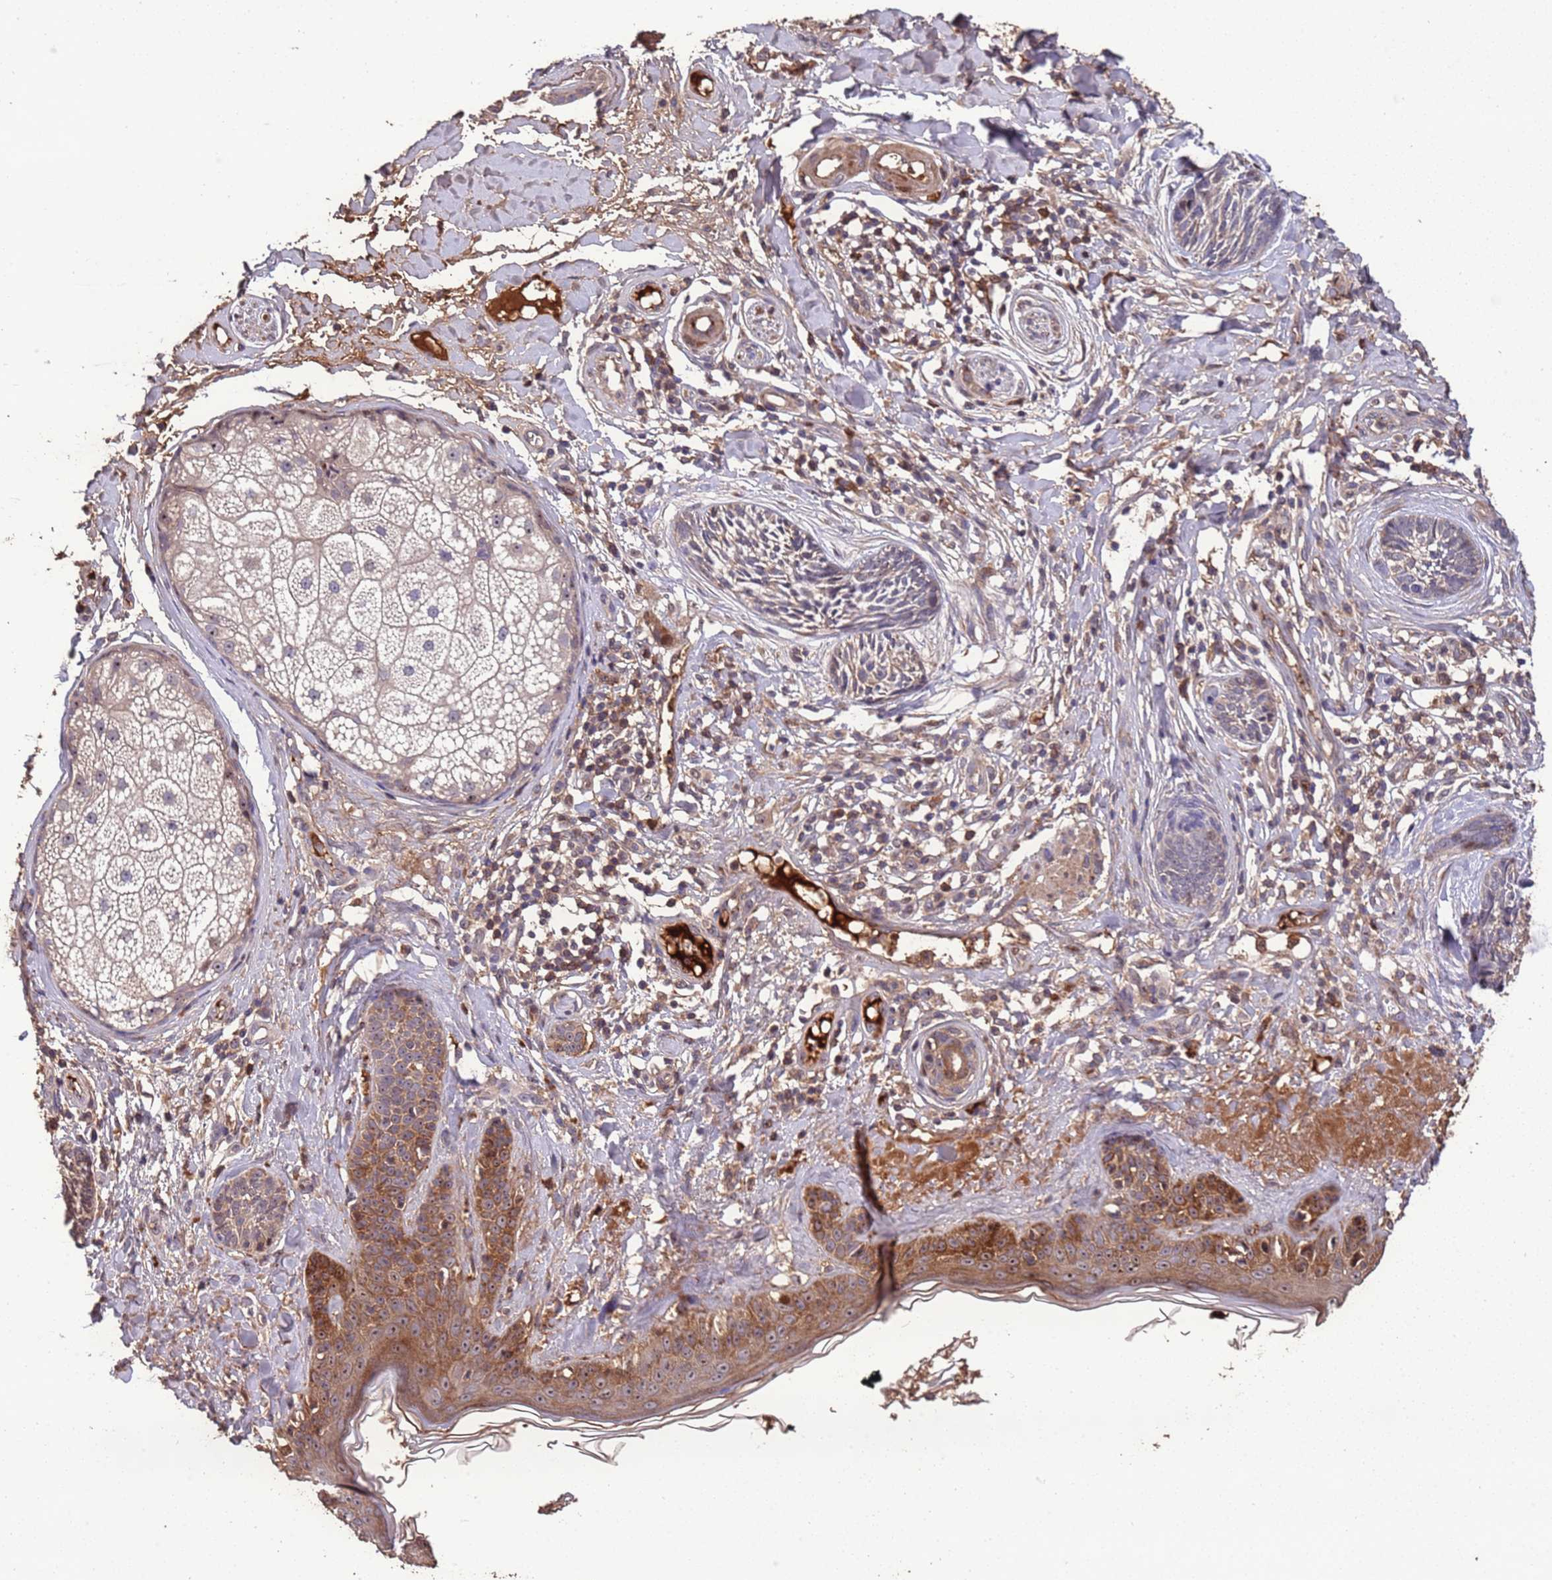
{"staining": {"intensity": "weak", "quantity": "<25%", "location": "cytoplasmic/membranous"}, "tissue": "skin cancer", "cell_type": "Tumor cells", "image_type": "cancer", "snomed": [{"axis": "morphology", "description": "Squamous cell carcinoma, NOS"}, {"axis": "topography", "description": "Skin"}], "caption": "An image of skin cancer stained for a protein shows no brown staining in tumor cells. (DAB IHC with hematoxylin counter stain).", "gene": "CCDC184", "patient": {"sex": "male", "age": 82}}